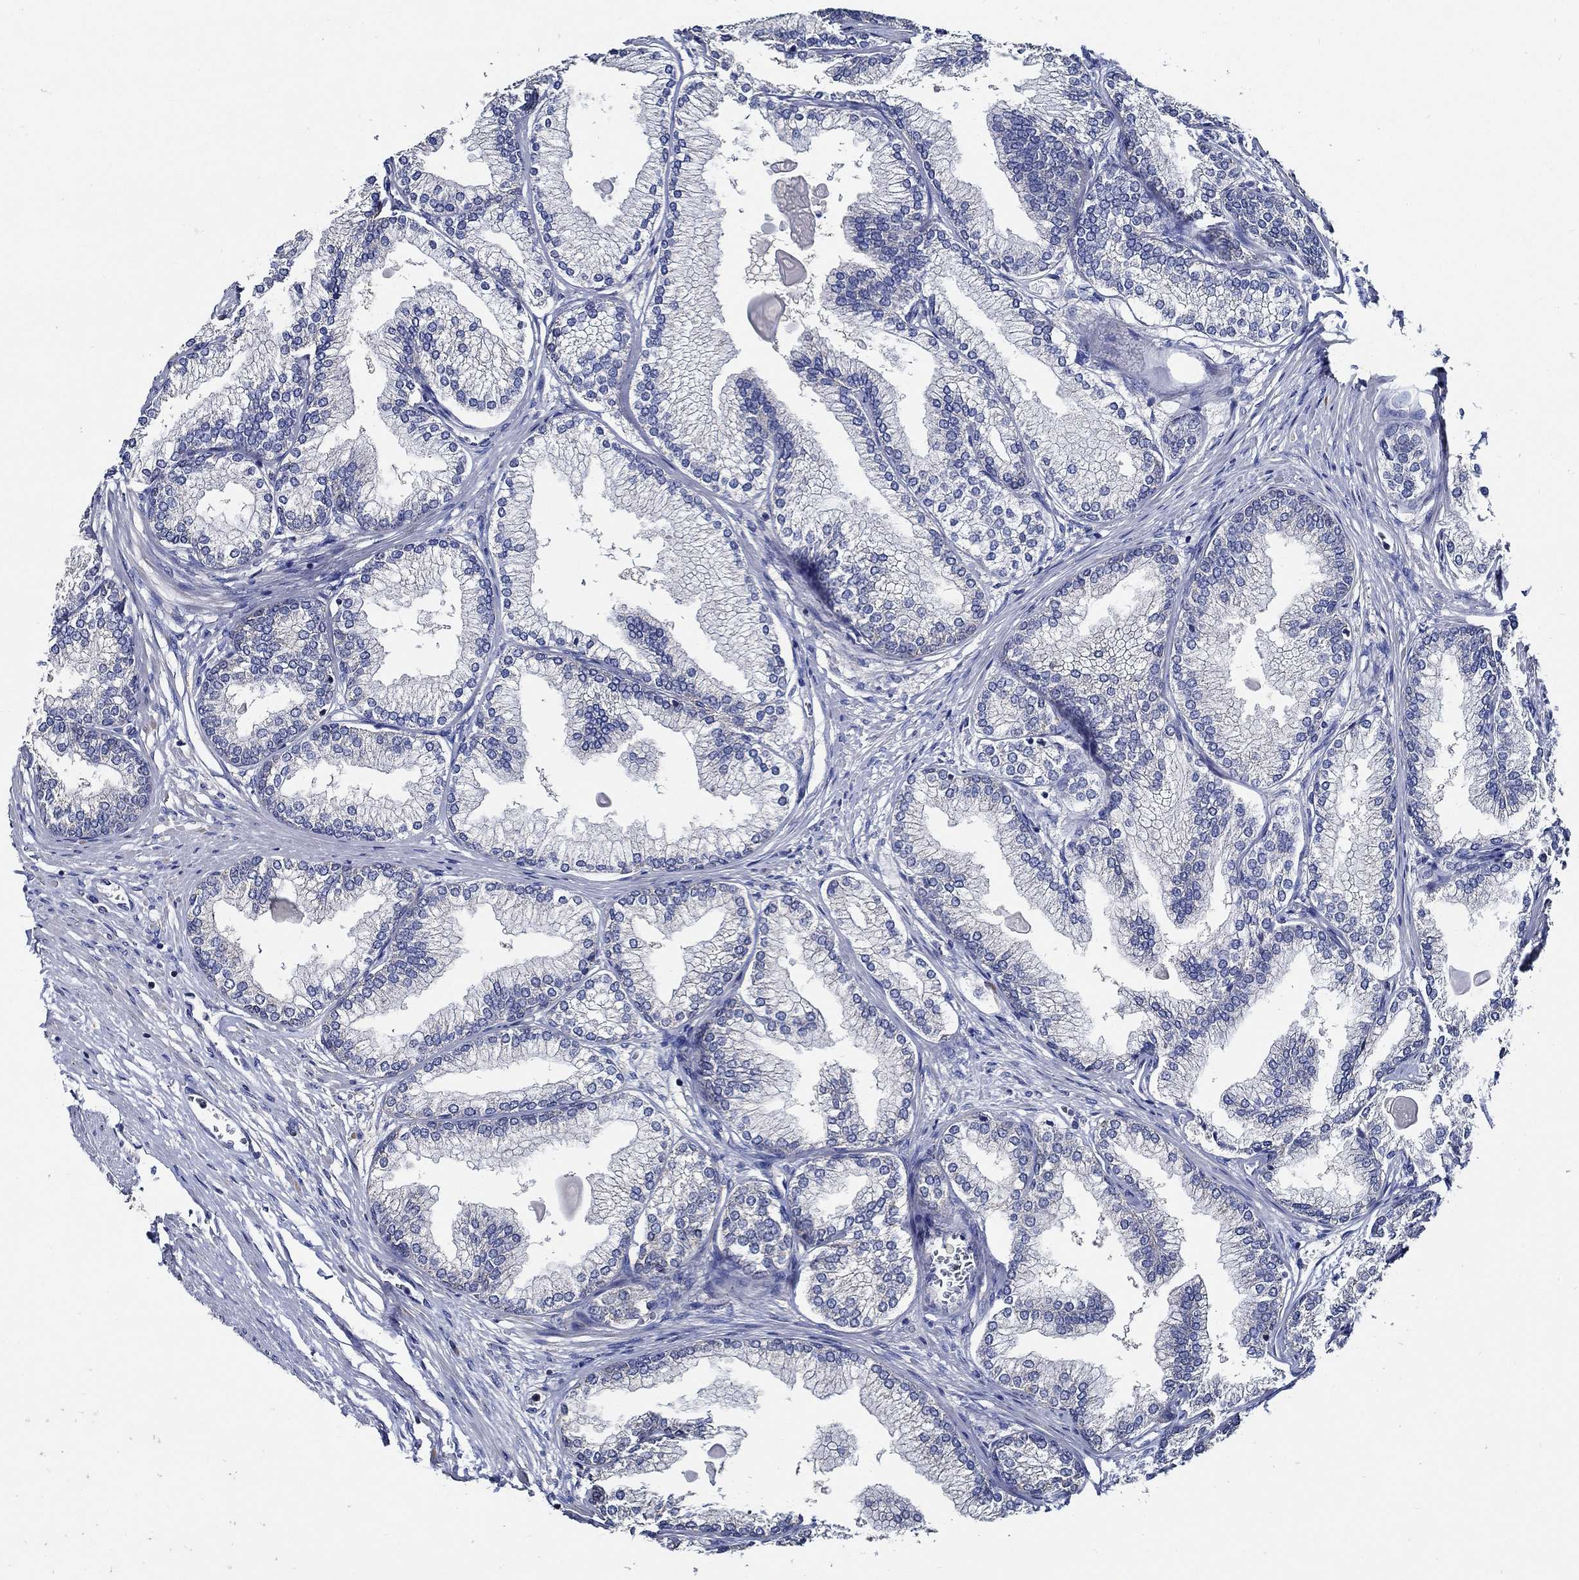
{"staining": {"intensity": "negative", "quantity": "none", "location": "none"}, "tissue": "prostate", "cell_type": "Glandular cells", "image_type": "normal", "snomed": [{"axis": "morphology", "description": "Normal tissue, NOS"}, {"axis": "topography", "description": "Prostate"}], "caption": "The IHC histopathology image has no significant staining in glandular cells of prostate.", "gene": "WDR53", "patient": {"sex": "male", "age": 72}}